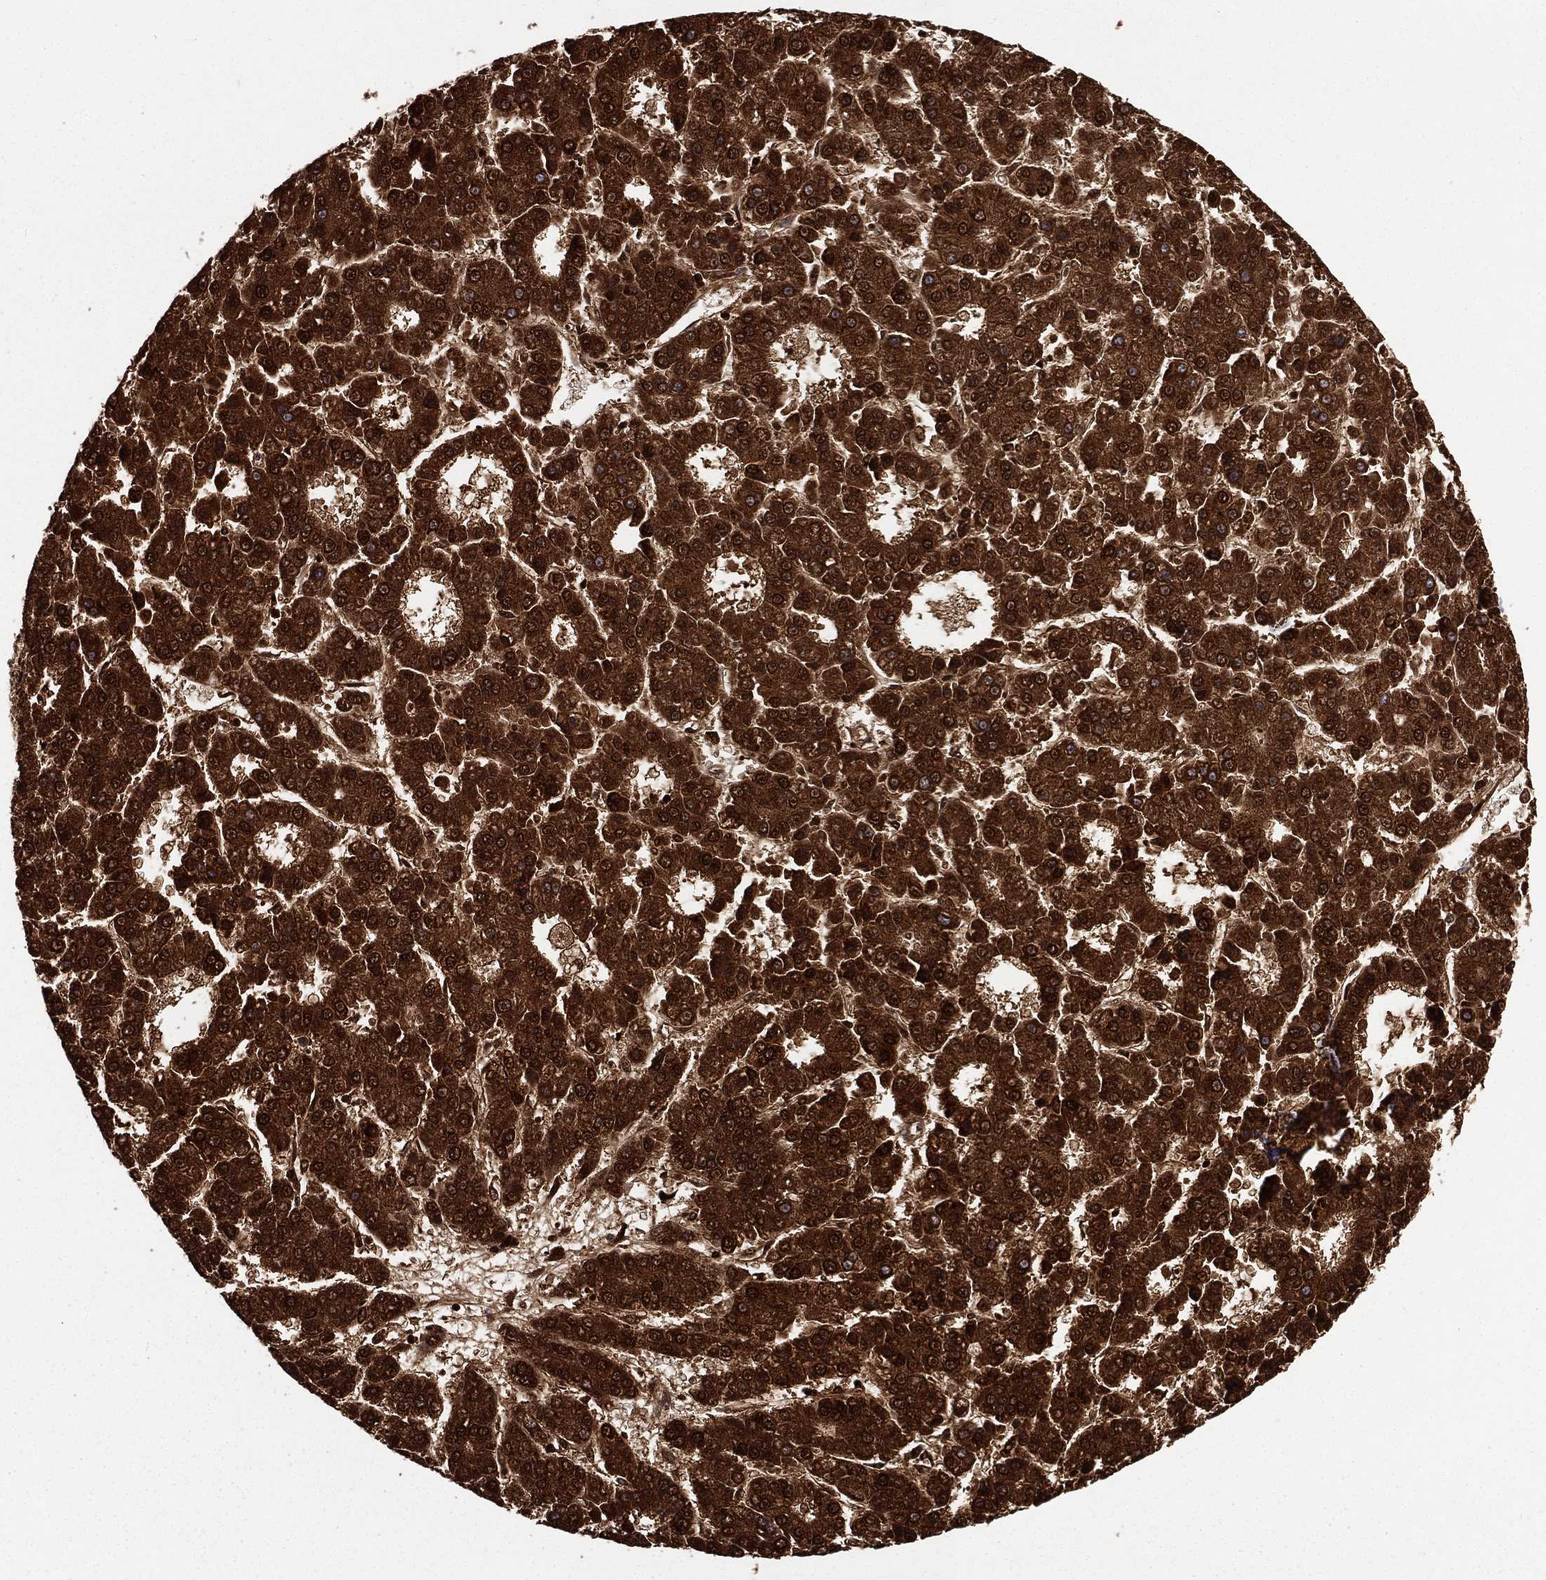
{"staining": {"intensity": "strong", "quantity": ">75%", "location": "cytoplasmic/membranous"}, "tissue": "liver cancer", "cell_type": "Tumor cells", "image_type": "cancer", "snomed": [{"axis": "morphology", "description": "Carcinoma, Hepatocellular, NOS"}, {"axis": "topography", "description": "Liver"}], "caption": "The photomicrograph reveals staining of hepatocellular carcinoma (liver), revealing strong cytoplasmic/membranous protein staining (brown color) within tumor cells.", "gene": "HADH", "patient": {"sex": "male", "age": 70}}